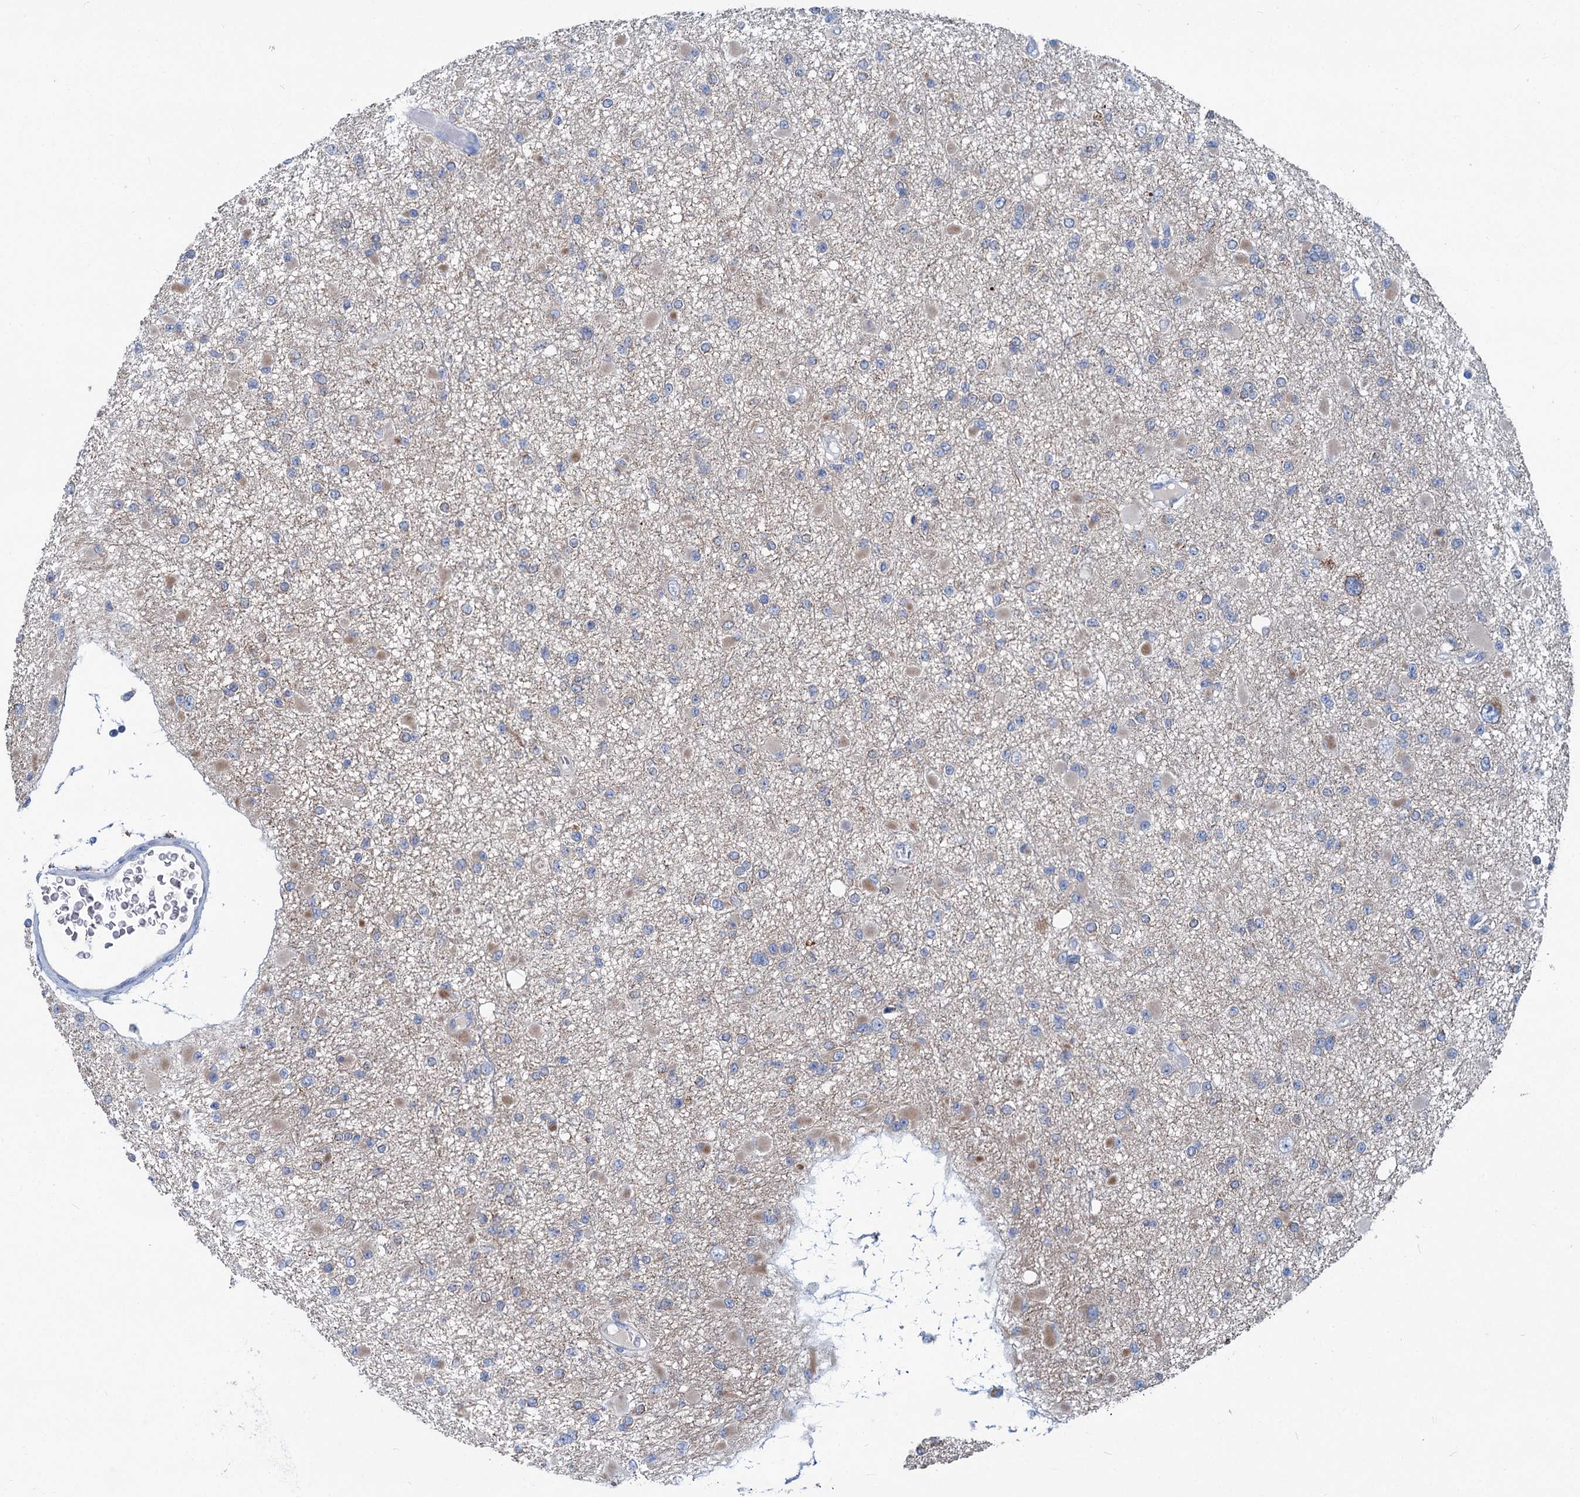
{"staining": {"intensity": "weak", "quantity": "<25%", "location": "cytoplasmic/membranous"}, "tissue": "glioma", "cell_type": "Tumor cells", "image_type": "cancer", "snomed": [{"axis": "morphology", "description": "Glioma, malignant, Low grade"}, {"axis": "topography", "description": "Brain"}], "caption": "Immunohistochemistry photomicrograph of neoplastic tissue: malignant low-grade glioma stained with DAB reveals no significant protein staining in tumor cells. (DAB (3,3'-diaminobenzidine) immunohistochemistry (IHC) visualized using brightfield microscopy, high magnification).", "gene": "CHDH", "patient": {"sex": "female", "age": 22}}